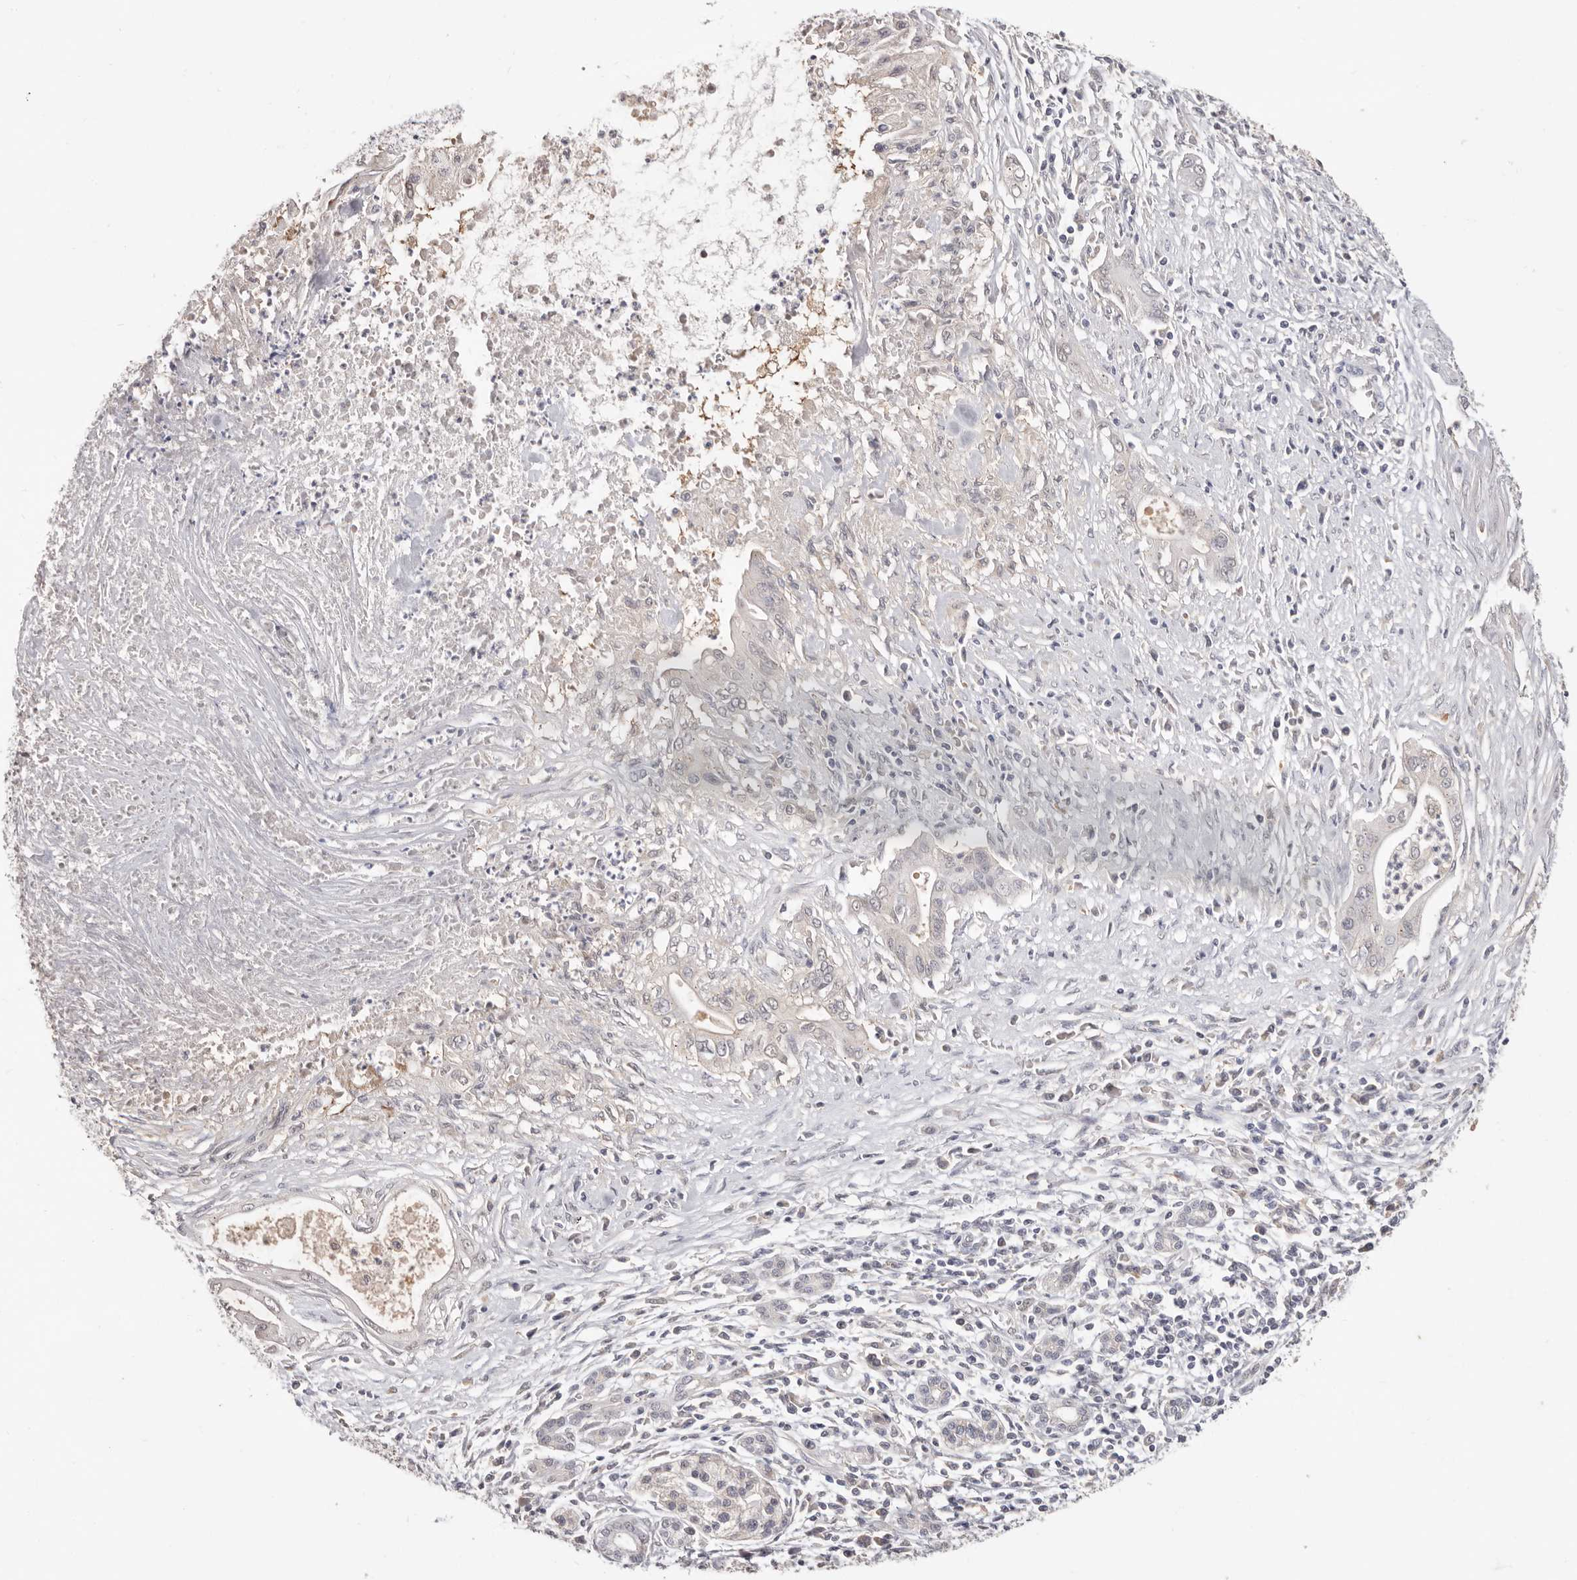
{"staining": {"intensity": "negative", "quantity": "none", "location": "none"}, "tissue": "pancreatic cancer", "cell_type": "Tumor cells", "image_type": "cancer", "snomed": [{"axis": "morphology", "description": "Adenocarcinoma, NOS"}, {"axis": "topography", "description": "Pancreas"}], "caption": "Human pancreatic adenocarcinoma stained for a protein using immunohistochemistry exhibits no expression in tumor cells.", "gene": "DOP1A", "patient": {"sex": "male", "age": 58}}